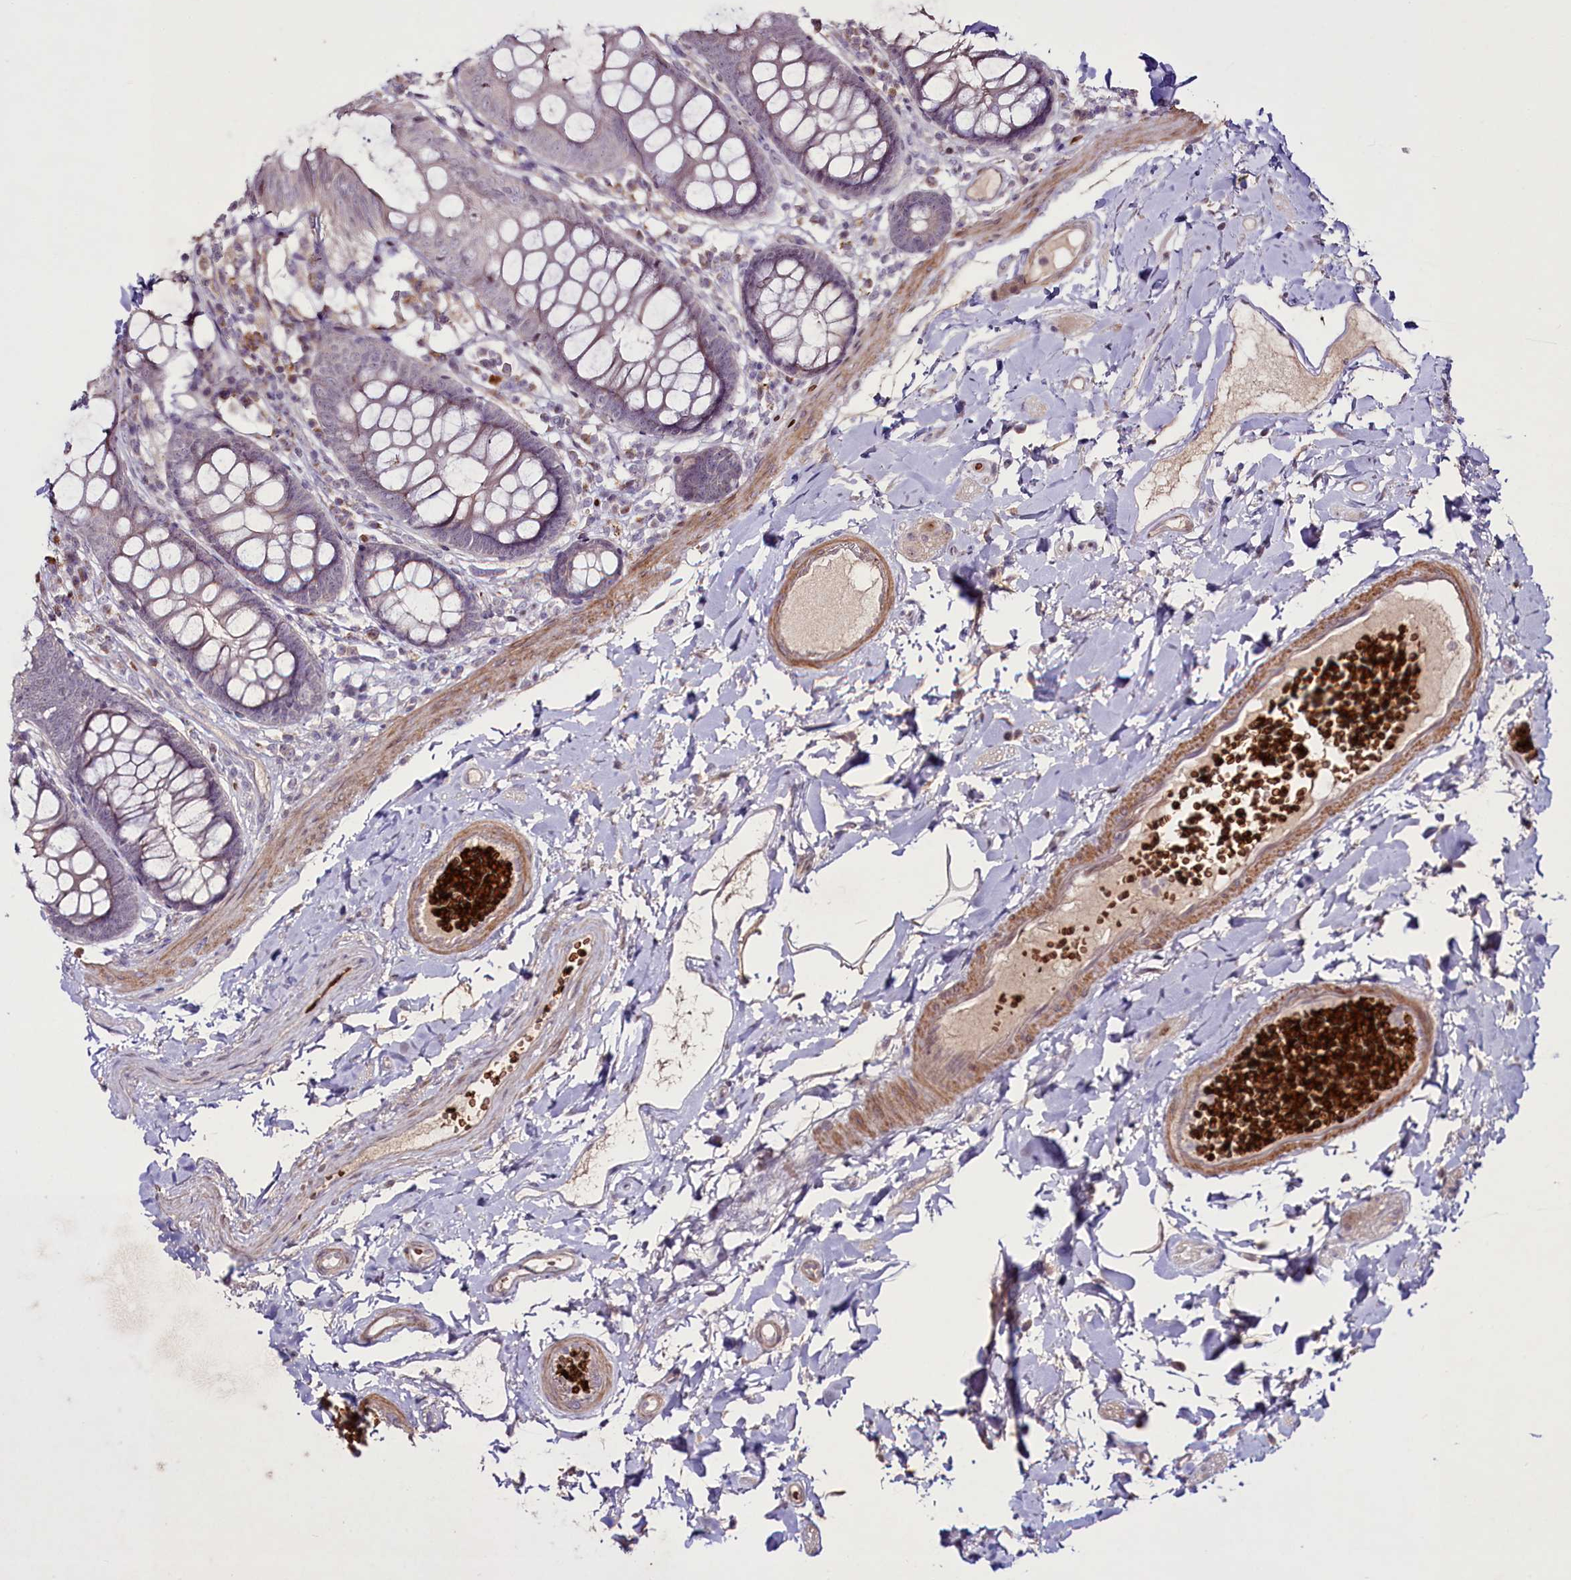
{"staining": {"intensity": "negative", "quantity": "none", "location": "none"}, "tissue": "colon", "cell_type": "Endothelial cells", "image_type": "normal", "snomed": [{"axis": "morphology", "description": "Normal tissue, NOS"}, {"axis": "topography", "description": "Colon"}], "caption": "Micrograph shows no significant protein expression in endothelial cells of normal colon. The staining is performed using DAB brown chromogen with nuclei counter-stained in using hematoxylin.", "gene": "SUSD3", "patient": {"sex": "male", "age": 84}}